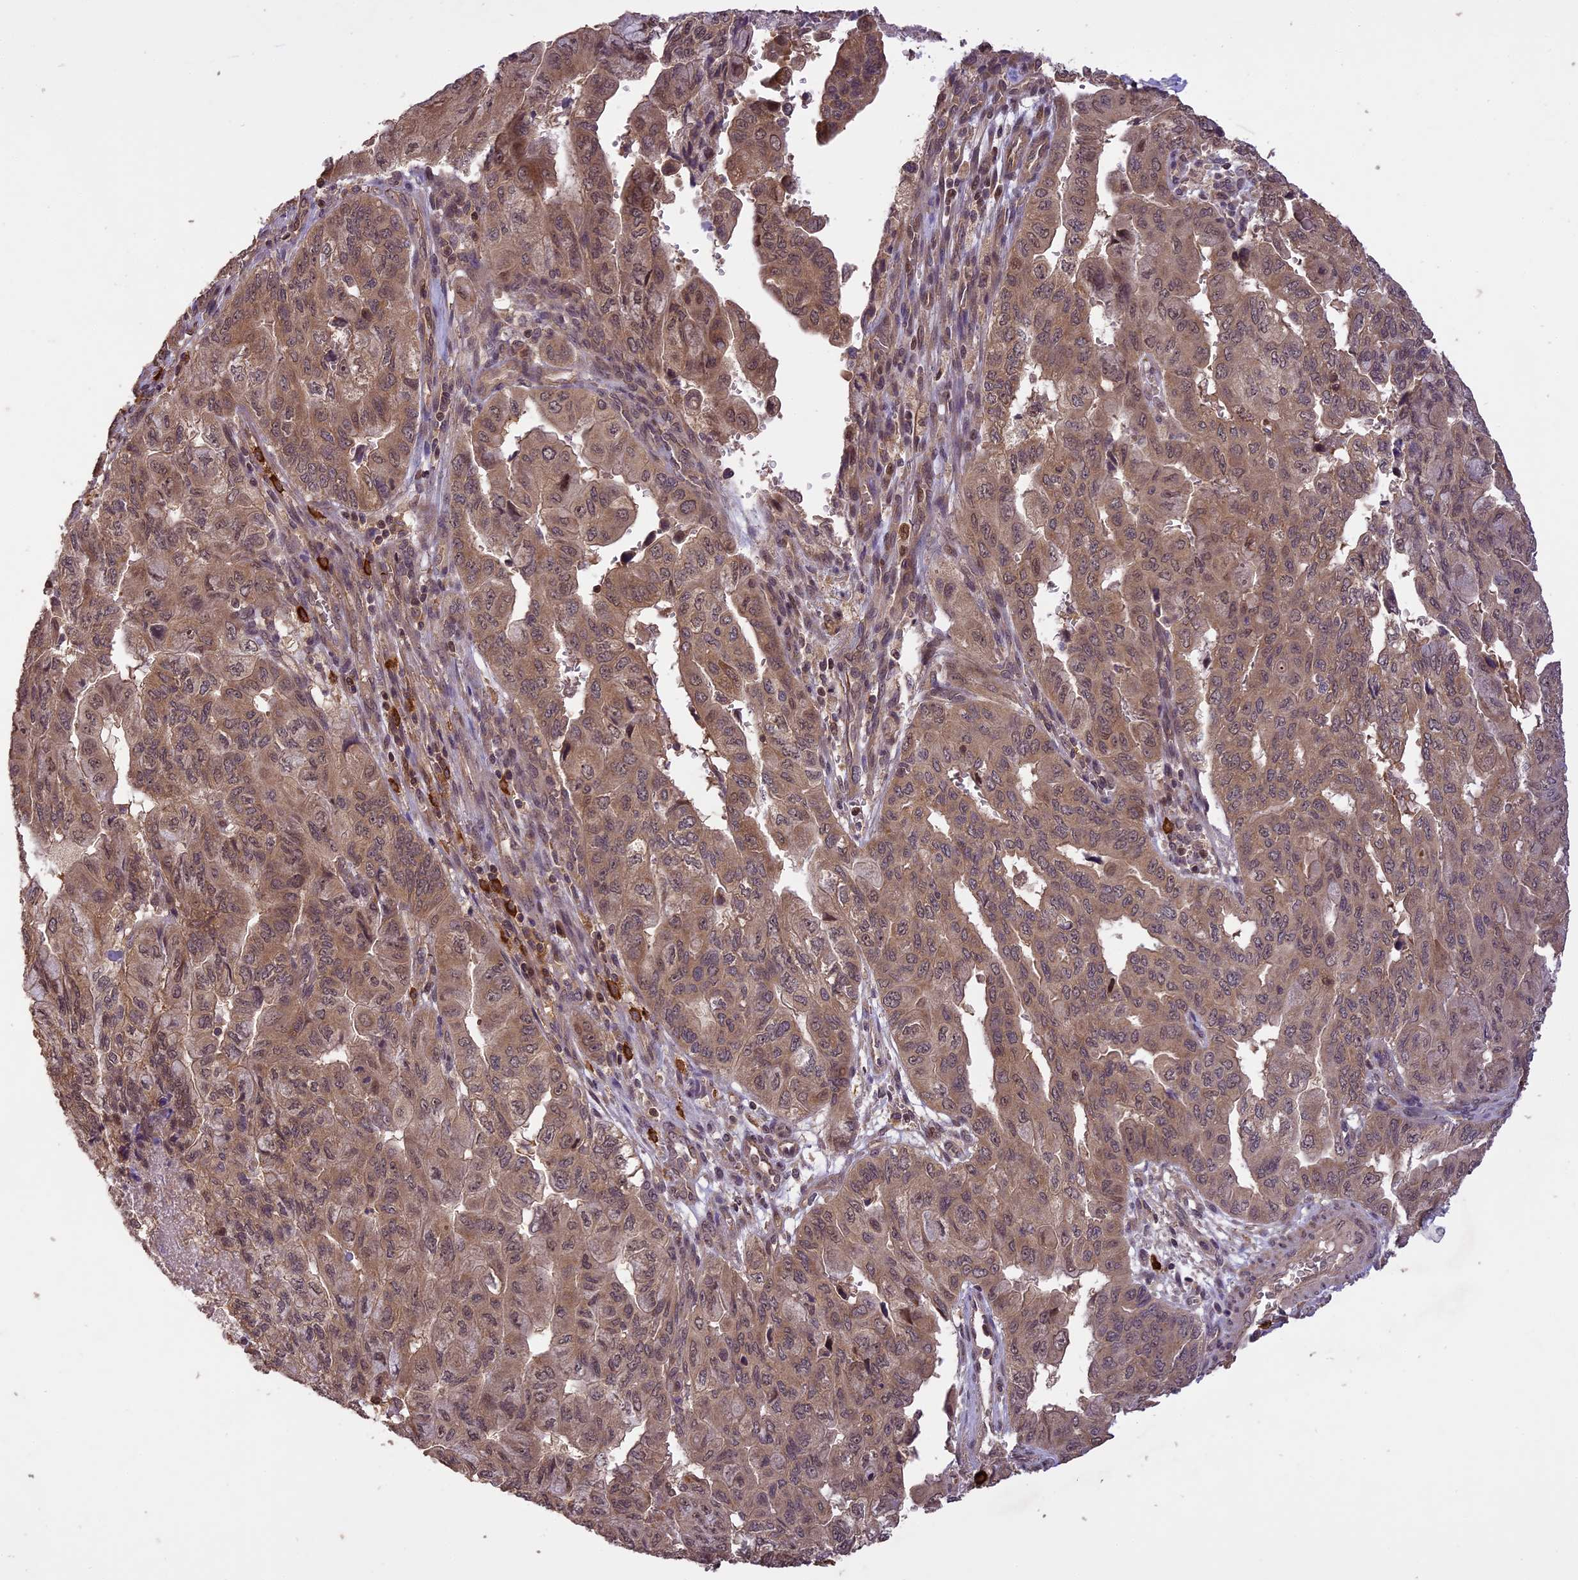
{"staining": {"intensity": "moderate", "quantity": ">75%", "location": "cytoplasmic/membranous"}, "tissue": "pancreatic cancer", "cell_type": "Tumor cells", "image_type": "cancer", "snomed": [{"axis": "morphology", "description": "Adenocarcinoma, NOS"}, {"axis": "topography", "description": "Pancreas"}], "caption": "Protein positivity by immunohistochemistry exhibits moderate cytoplasmic/membranous positivity in about >75% of tumor cells in pancreatic adenocarcinoma.", "gene": "TIGD7", "patient": {"sex": "male", "age": 51}}